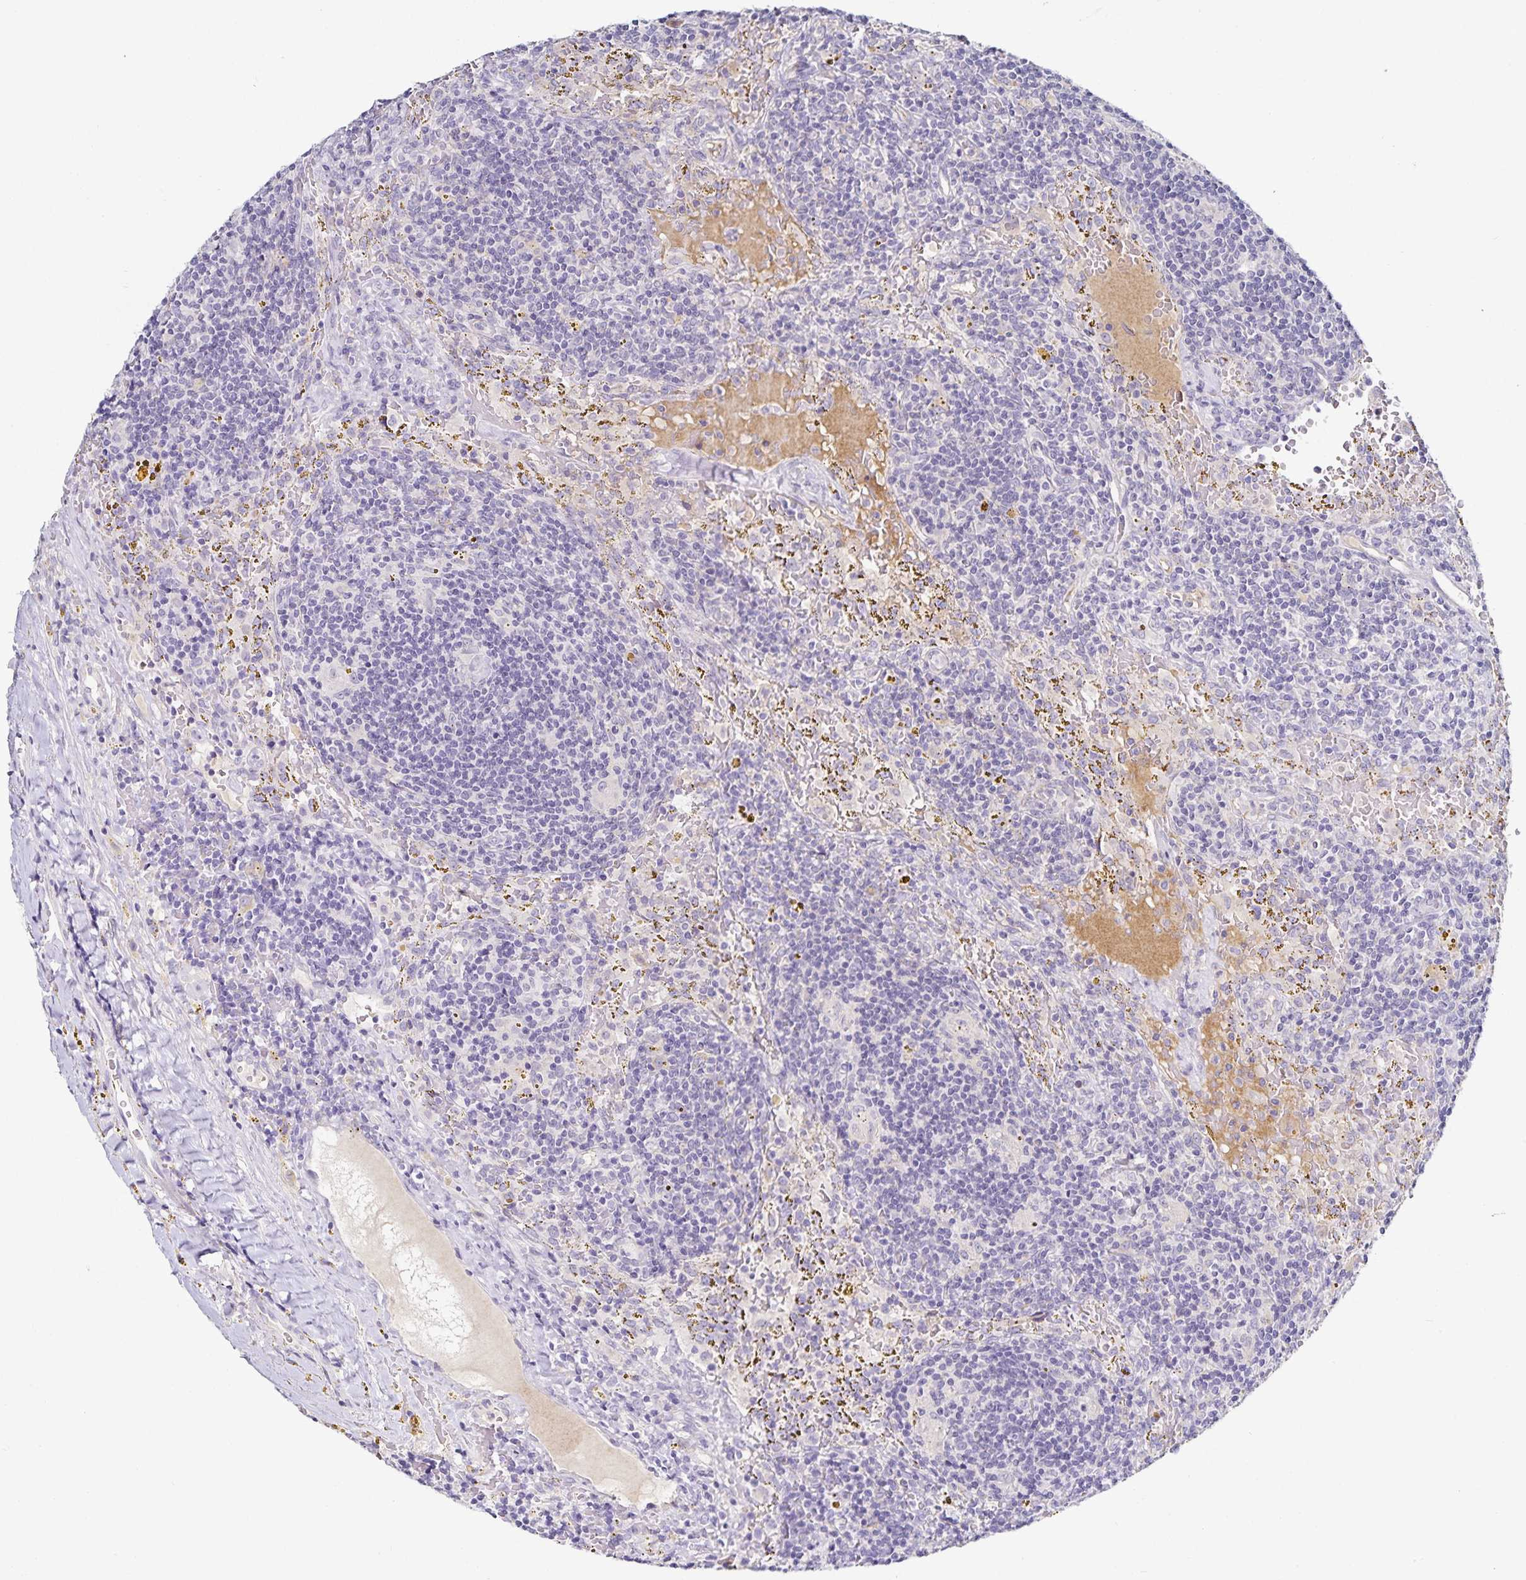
{"staining": {"intensity": "negative", "quantity": "none", "location": "none"}, "tissue": "lymphoma", "cell_type": "Tumor cells", "image_type": "cancer", "snomed": [{"axis": "morphology", "description": "Malignant lymphoma, non-Hodgkin's type, Low grade"}, {"axis": "topography", "description": "Spleen"}], "caption": "High power microscopy micrograph of an immunohistochemistry (IHC) image of low-grade malignant lymphoma, non-Hodgkin's type, revealing no significant expression in tumor cells.", "gene": "TTR", "patient": {"sex": "female", "age": 70}}